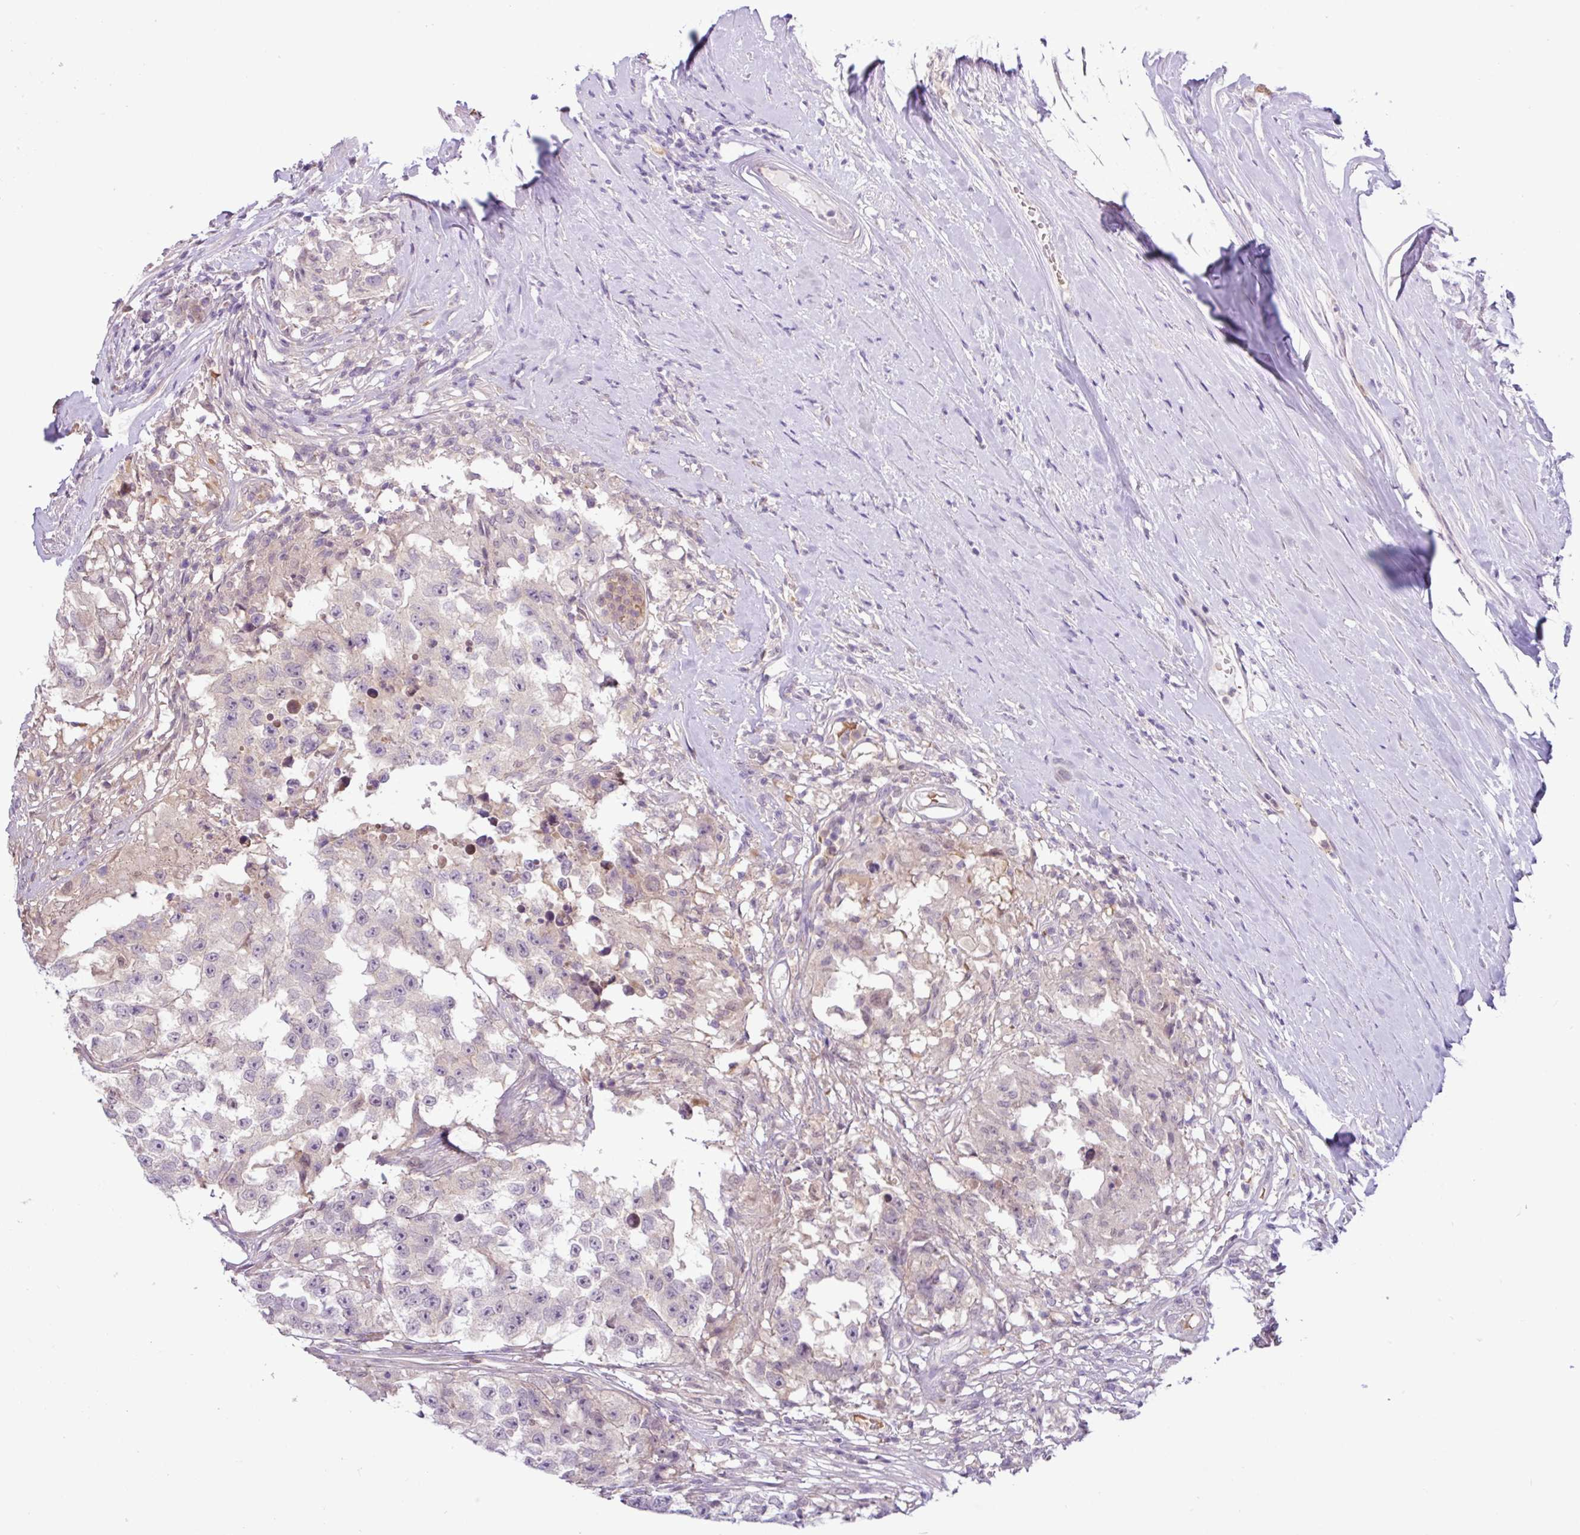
{"staining": {"intensity": "negative", "quantity": "none", "location": "none"}, "tissue": "testis cancer", "cell_type": "Tumor cells", "image_type": "cancer", "snomed": [{"axis": "morphology", "description": "Carcinoma, Embryonal, NOS"}, {"axis": "topography", "description": "Testis"}], "caption": "Tumor cells are negative for protein expression in human testis cancer.", "gene": "TONSL", "patient": {"sex": "male", "age": 83}}